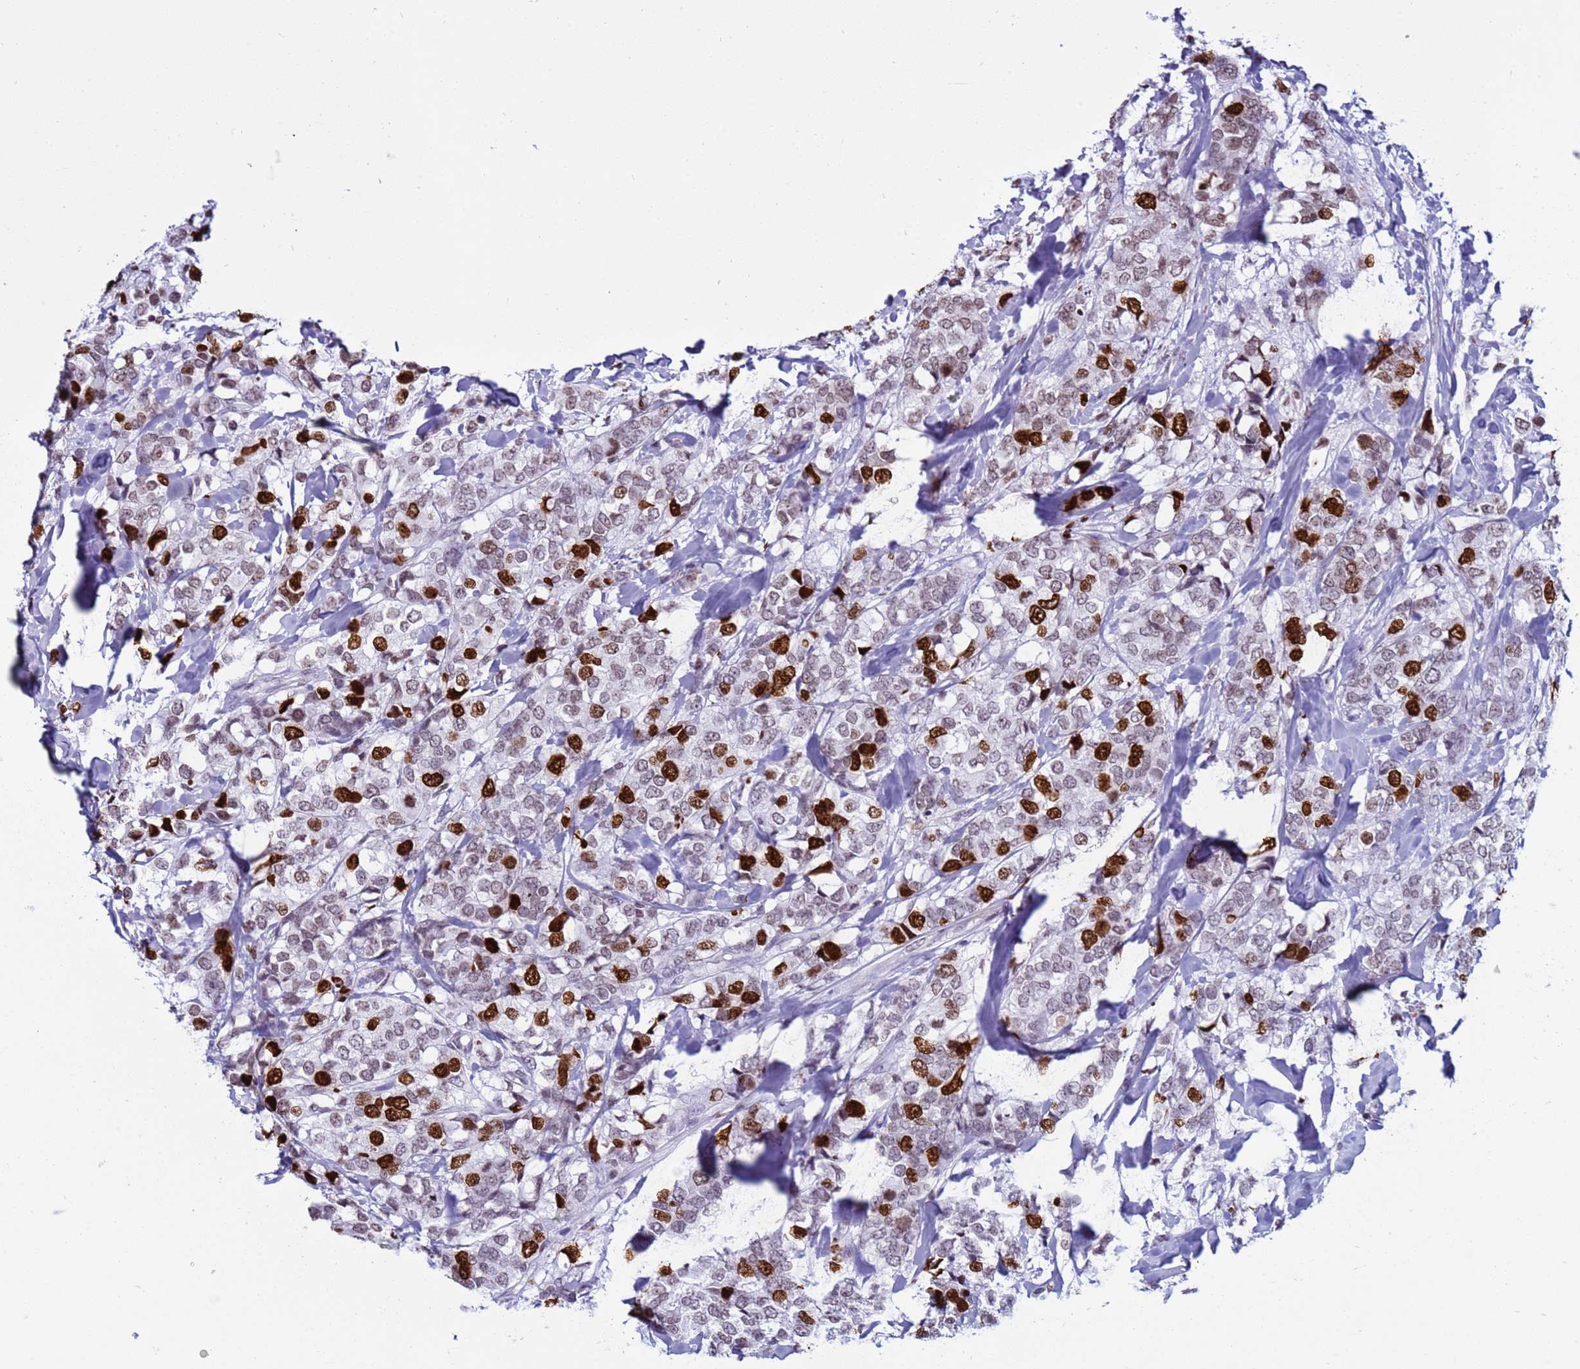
{"staining": {"intensity": "strong", "quantity": "25%-75%", "location": "nuclear"}, "tissue": "breast cancer", "cell_type": "Tumor cells", "image_type": "cancer", "snomed": [{"axis": "morphology", "description": "Lobular carcinoma"}, {"axis": "topography", "description": "Breast"}], "caption": "A photomicrograph of human lobular carcinoma (breast) stained for a protein displays strong nuclear brown staining in tumor cells. The protein is stained brown, and the nuclei are stained in blue (DAB (3,3'-diaminobenzidine) IHC with brightfield microscopy, high magnification).", "gene": "H4C8", "patient": {"sex": "female", "age": 59}}